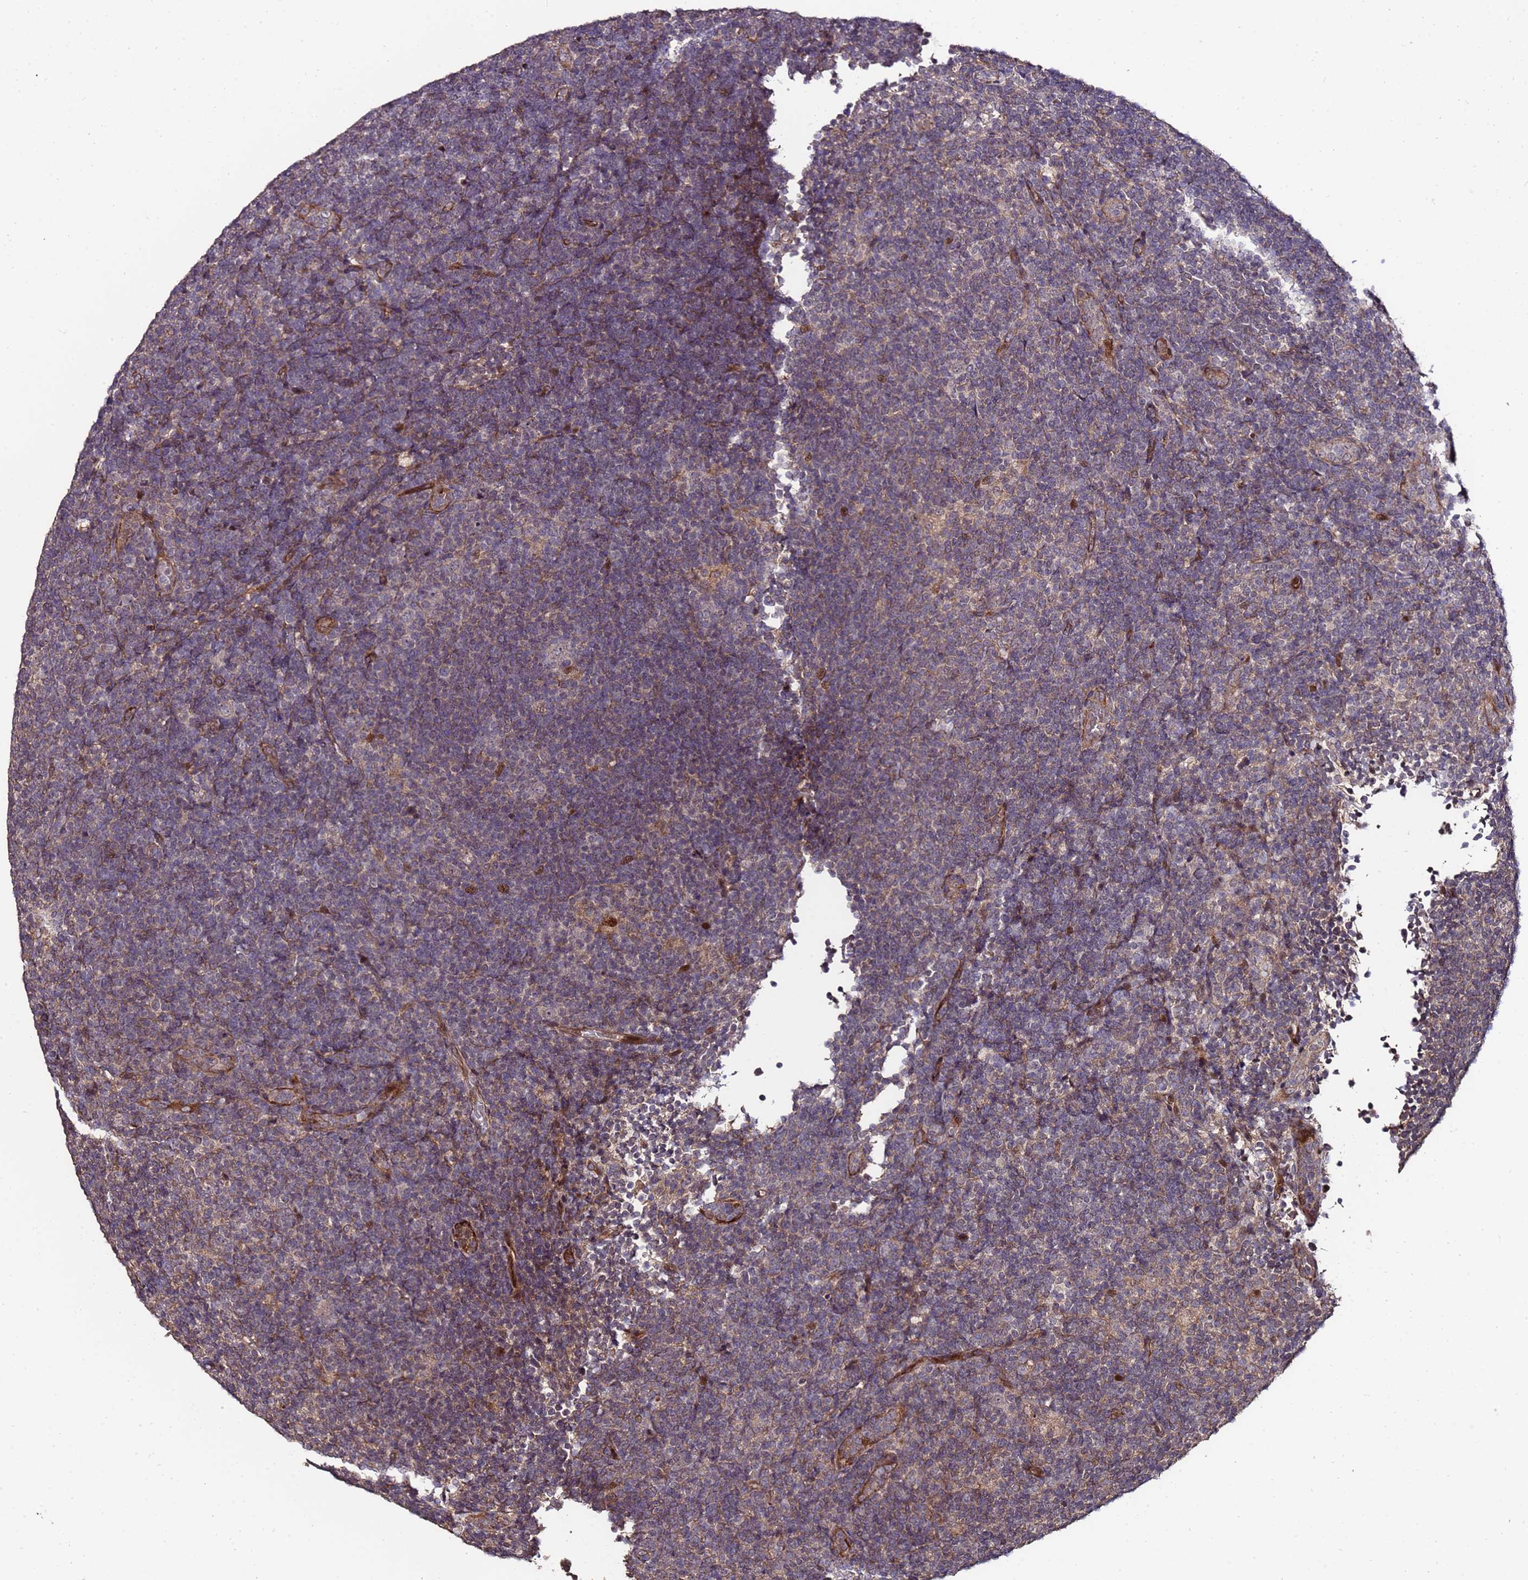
{"staining": {"intensity": "negative", "quantity": "none", "location": "none"}, "tissue": "lymphoma", "cell_type": "Tumor cells", "image_type": "cancer", "snomed": [{"axis": "morphology", "description": "Hodgkin's disease, NOS"}, {"axis": "topography", "description": "Lymph node"}], "caption": "Human lymphoma stained for a protein using immunohistochemistry reveals no positivity in tumor cells.", "gene": "PRODH", "patient": {"sex": "female", "age": 57}}